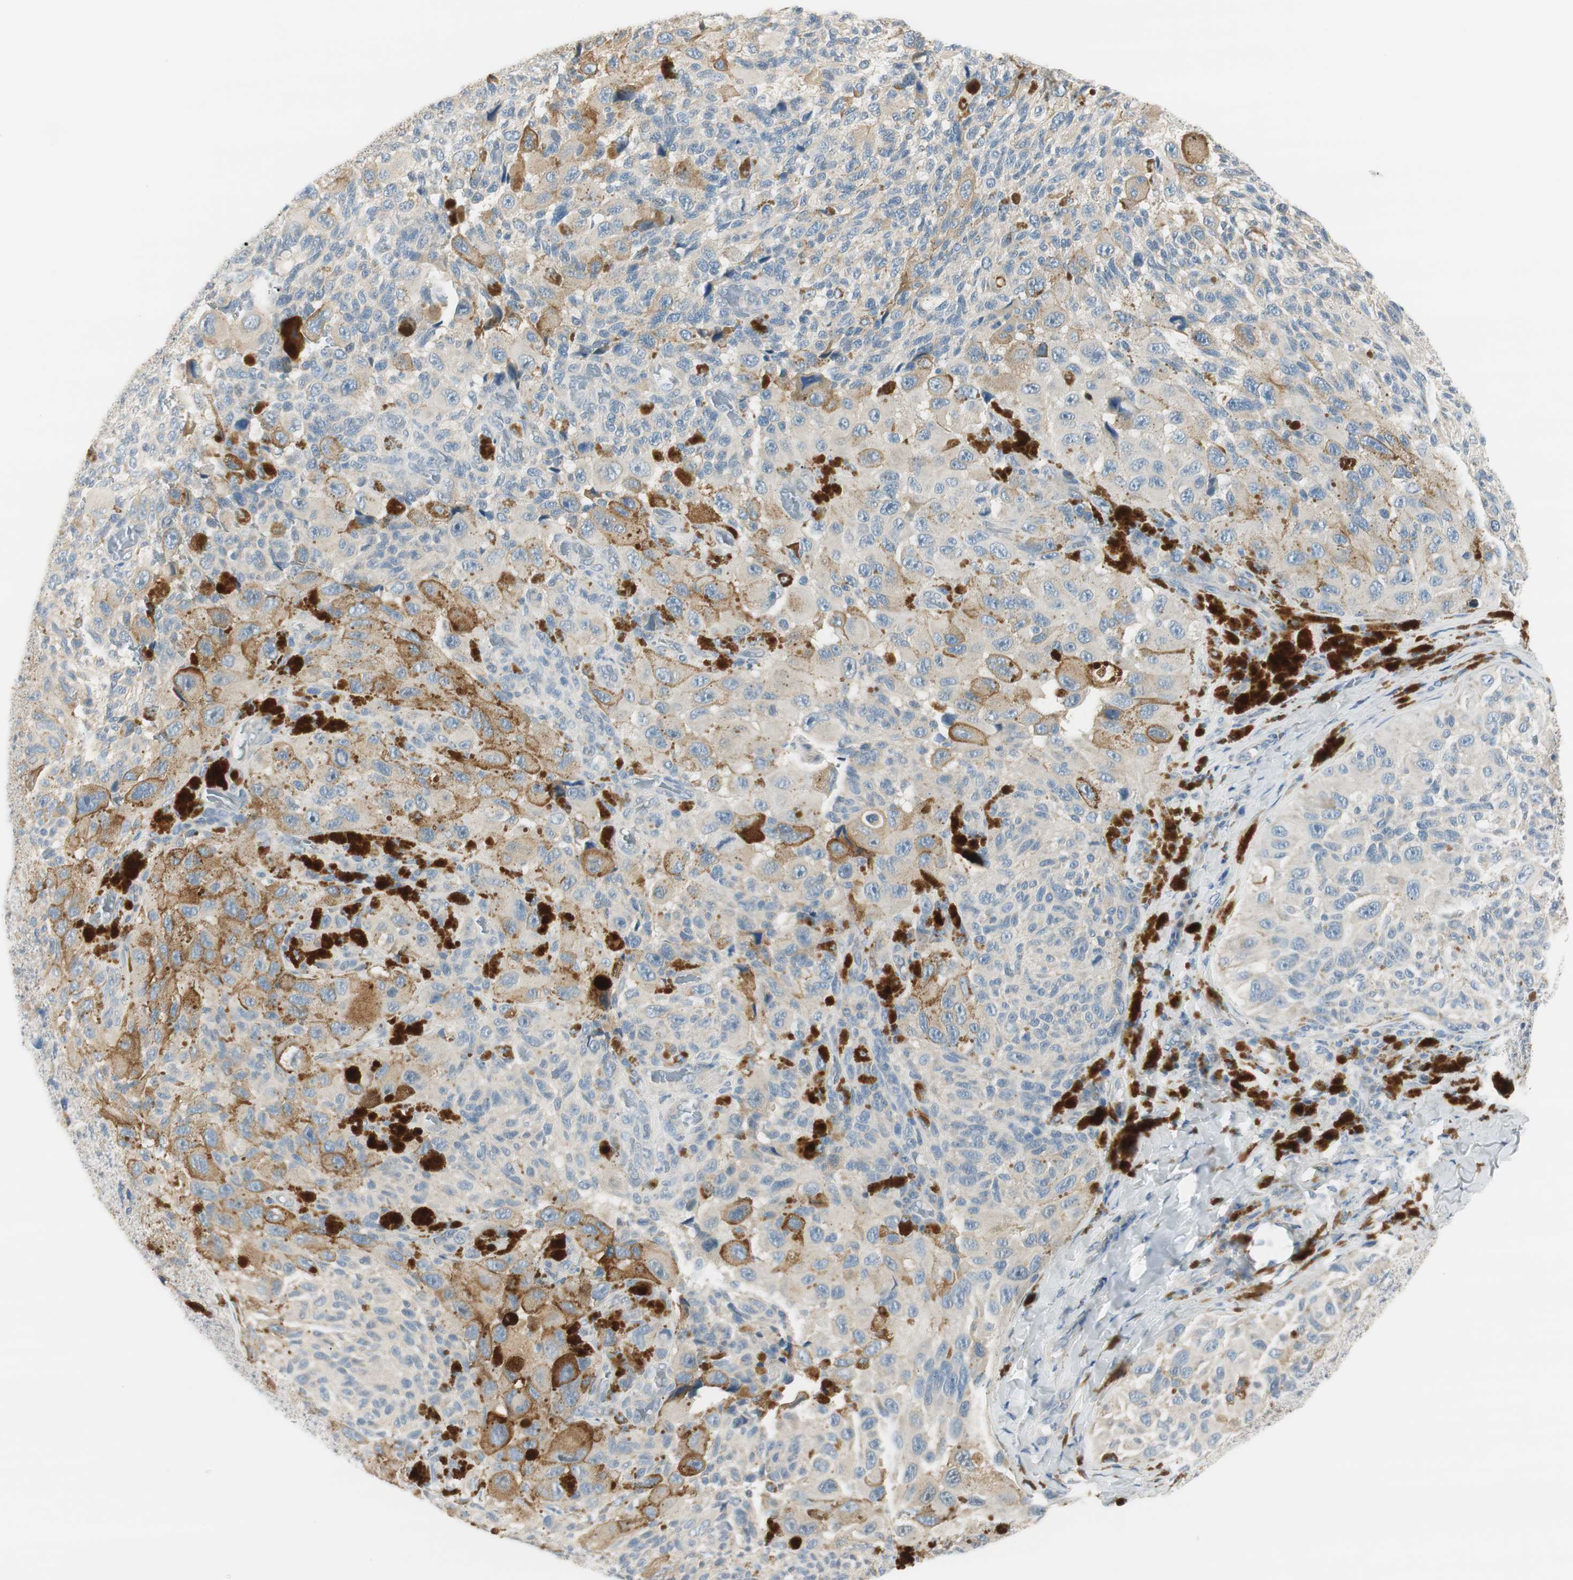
{"staining": {"intensity": "negative", "quantity": "none", "location": "none"}, "tissue": "melanoma", "cell_type": "Tumor cells", "image_type": "cancer", "snomed": [{"axis": "morphology", "description": "Malignant melanoma, NOS"}, {"axis": "topography", "description": "Skin"}], "caption": "High magnification brightfield microscopy of malignant melanoma stained with DAB (3,3'-diaminobenzidine) (brown) and counterstained with hematoxylin (blue): tumor cells show no significant staining.", "gene": "TACR3", "patient": {"sex": "female", "age": 73}}